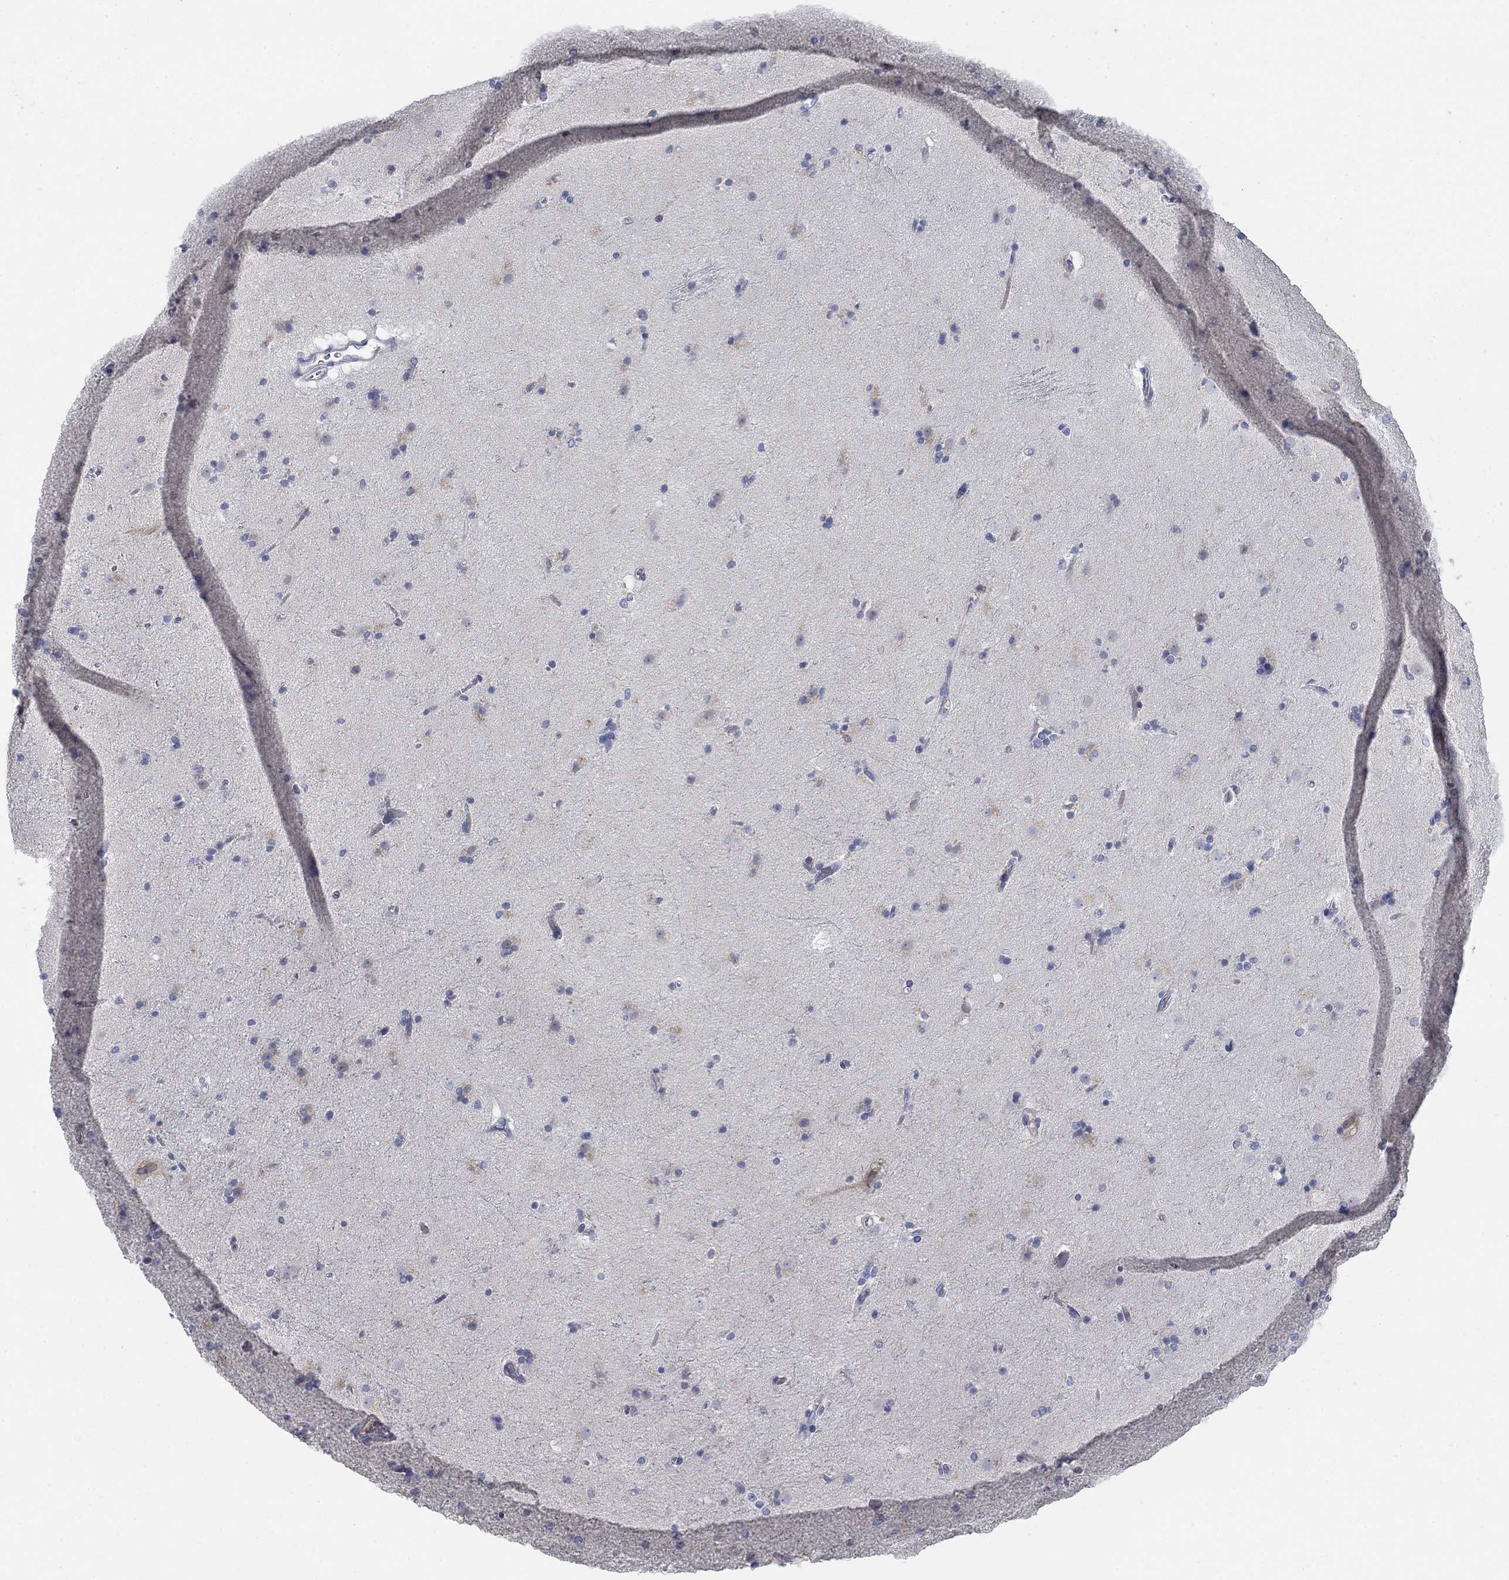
{"staining": {"intensity": "negative", "quantity": "none", "location": "none"}, "tissue": "caudate", "cell_type": "Glial cells", "image_type": "normal", "snomed": [{"axis": "morphology", "description": "Normal tissue, NOS"}, {"axis": "topography", "description": "Lateral ventricle wall"}], "caption": "Photomicrograph shows no protein expression in glial cells of normal caudate. The staining was performed using DAB to visualize the protein expression in brown, while the nuclei were stained in blue with hematoxylin (Magnification: 20x).", "gene": "TMEM249", "patient": {"sex": "female", "age": 71}}